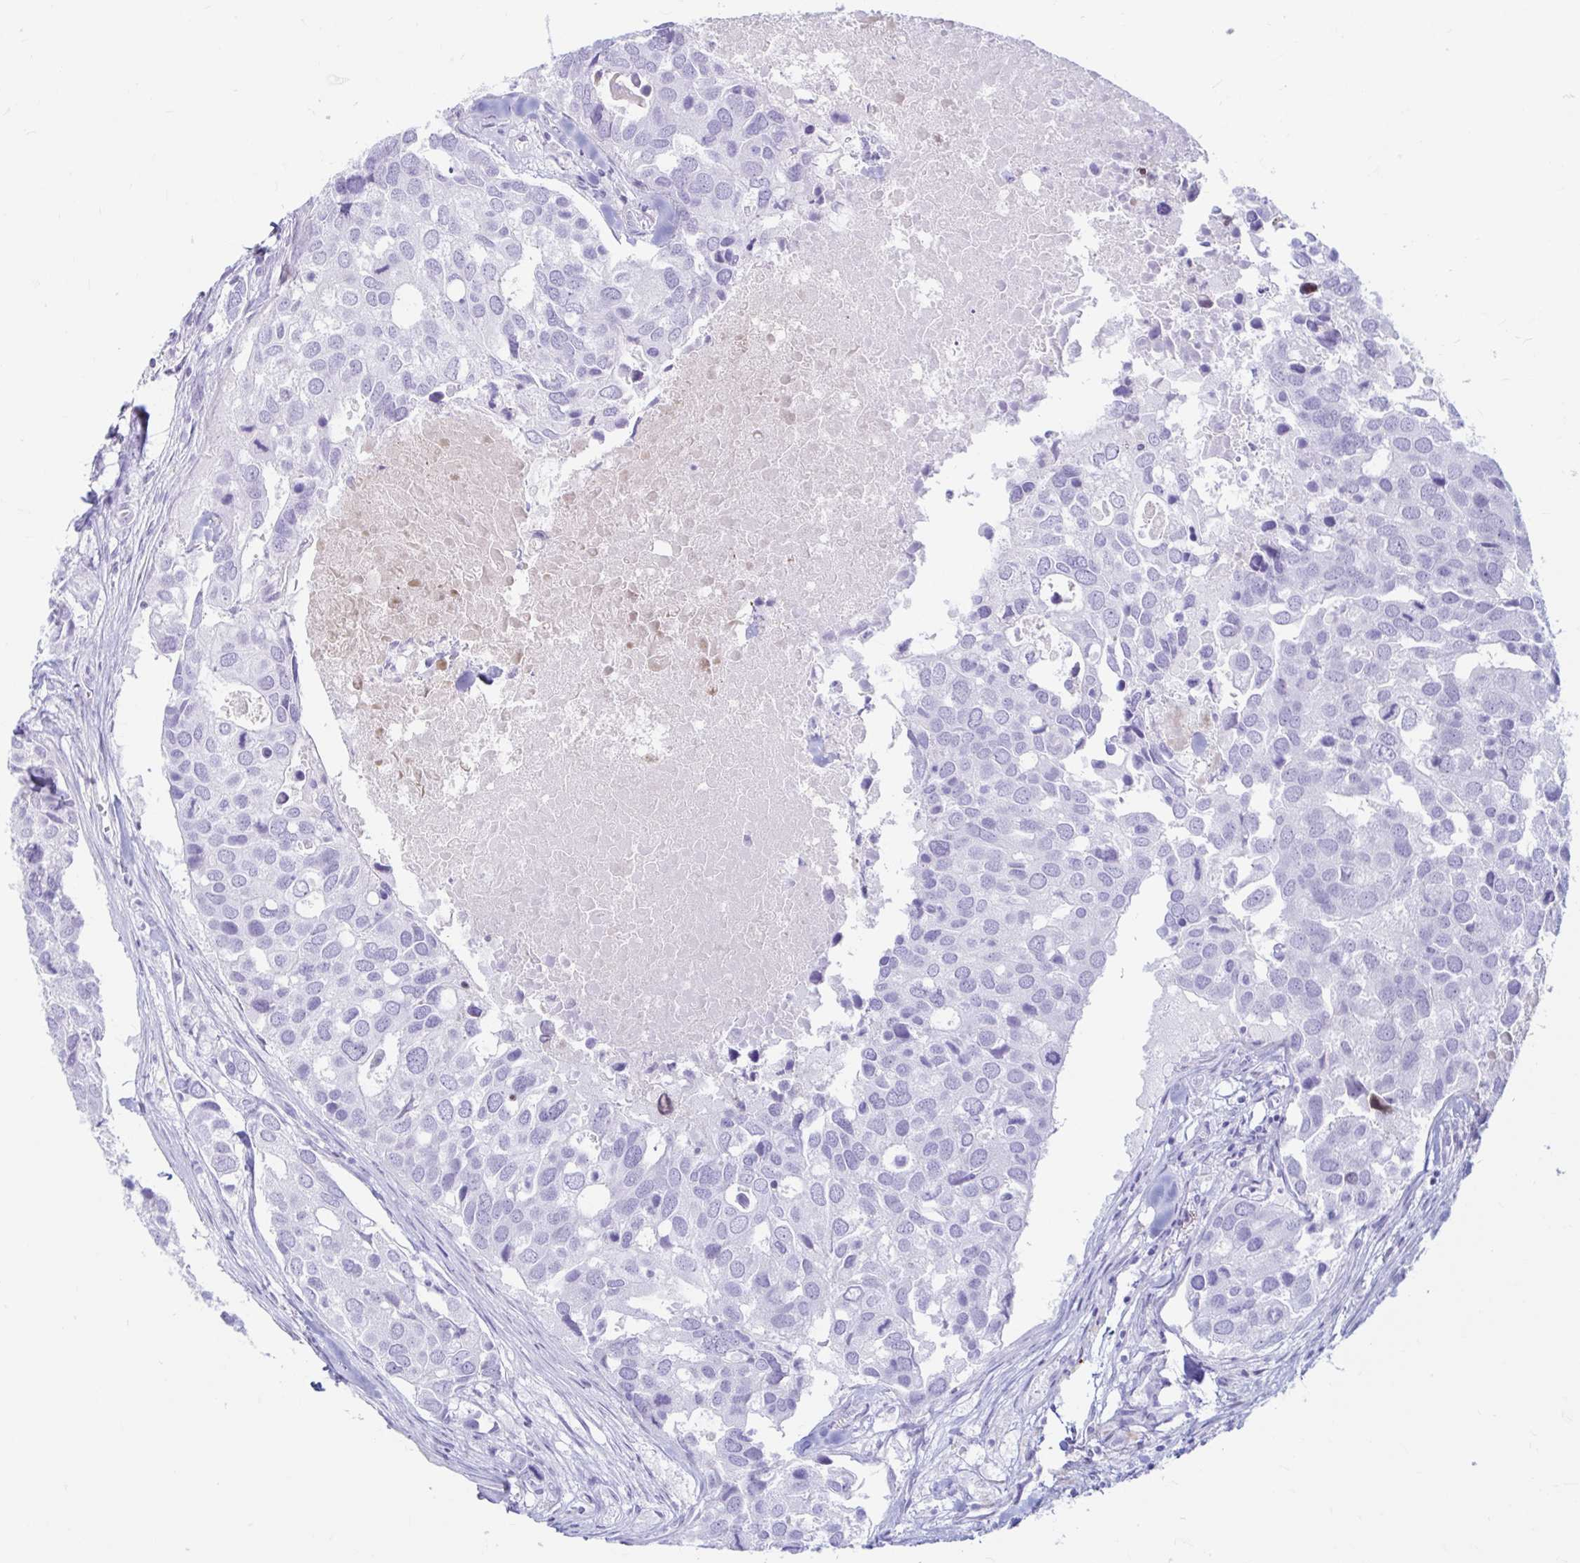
{"staining": {"intensity": "negative", "quantity": "none", "location": "none"}, "tissue": "breast cancer", "cell_type": "Tumor cells", "image_type": "cancer", "snomed": [{"axis": "morphology", "description": "Duct carcinoma"}, {"axis": "topography", "description": "Breast"}], "caption": "A high-resolution image shows immunohistochemistry staining of breast cancer, which exhibits no significant staining in tumor cells.", "gene": "ERICH6", "patient": {"sex": "female", "age": 83}}